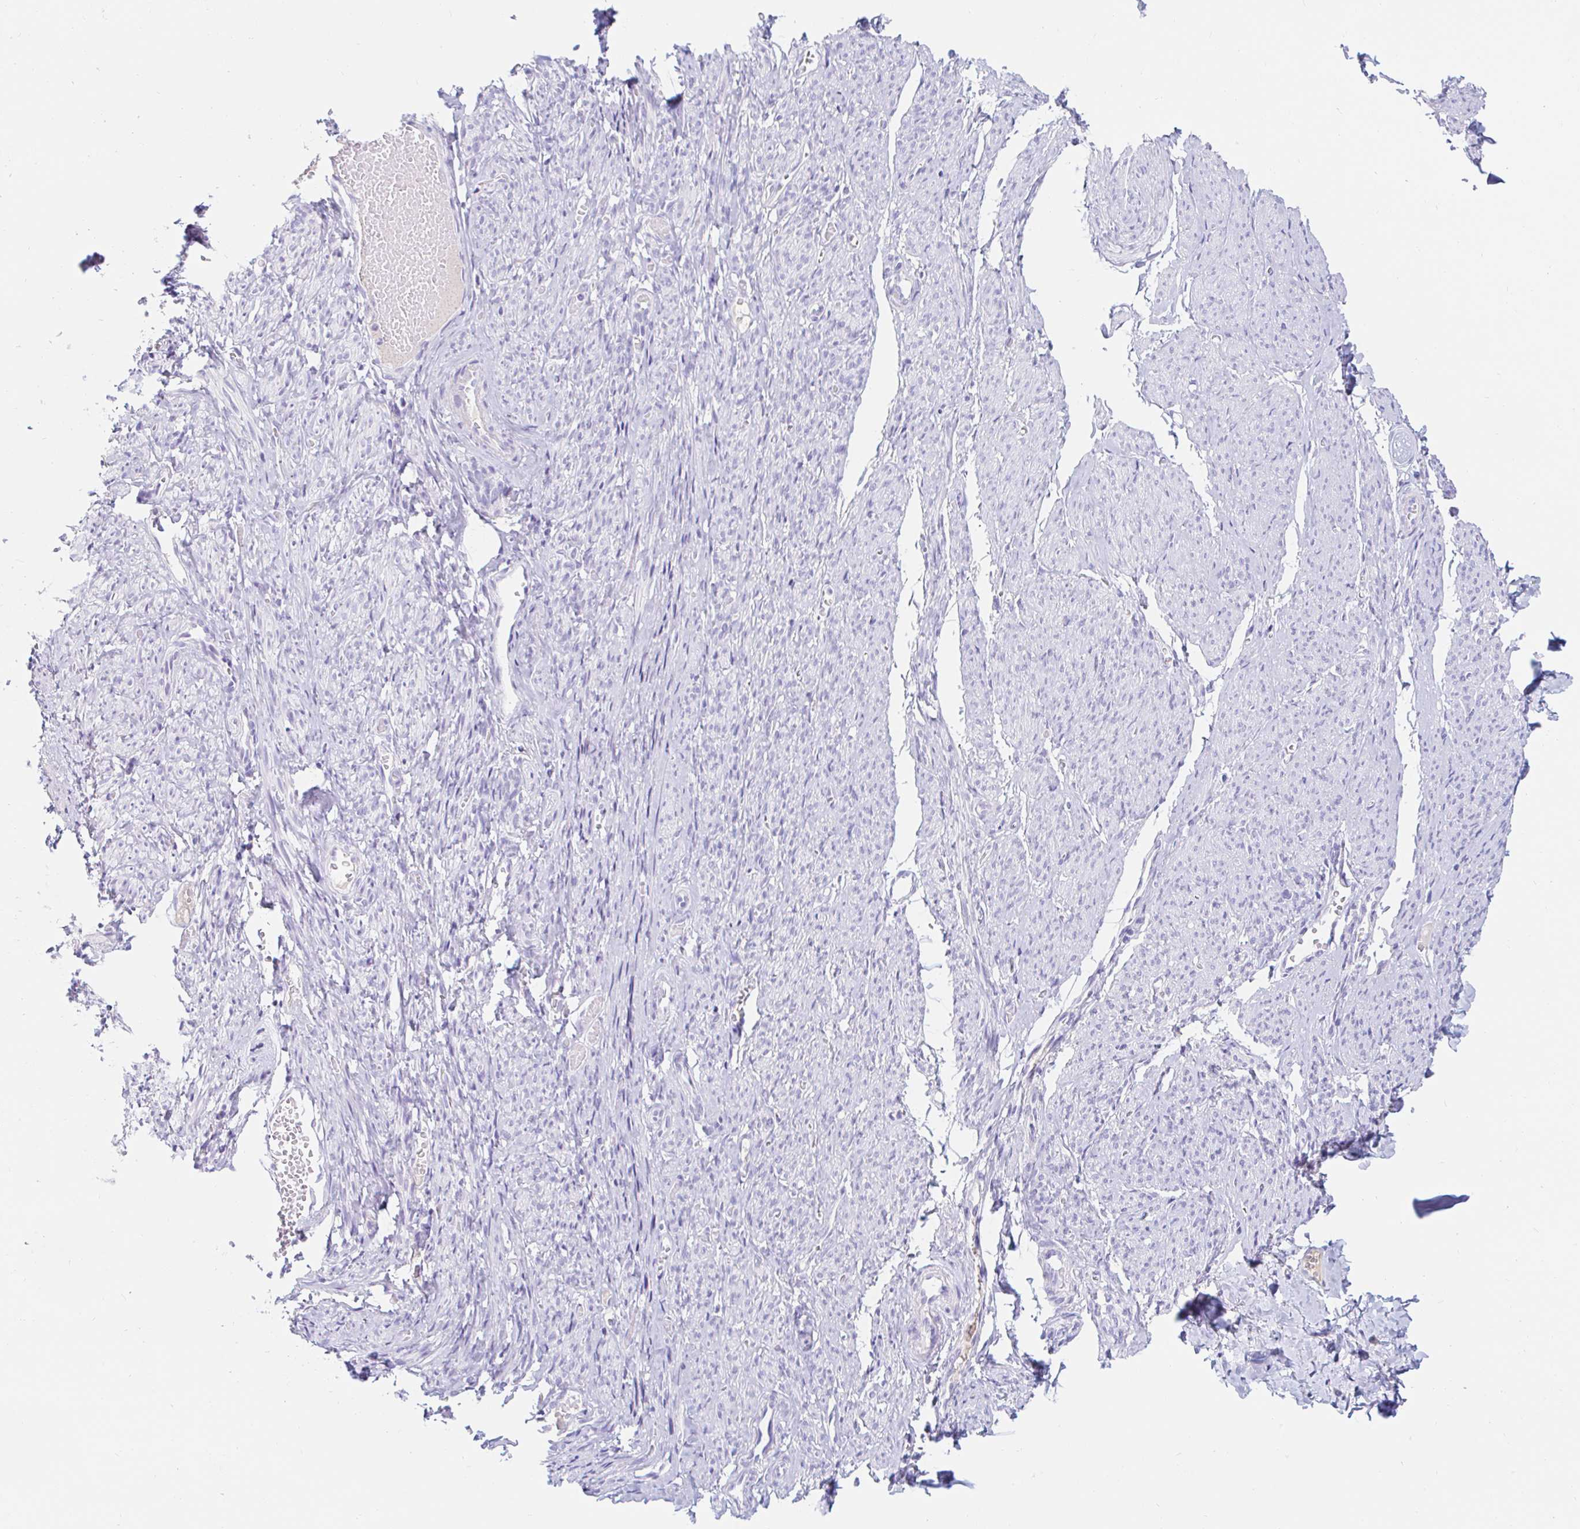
{"staining": {"intensity": "negative", "quantity": "none", "location": "none"}, "tissue": "smooth muscle", "cell_type": "Smooth muscle cells", "image_type": "normal", "snomed": [{"axis": "morphology", "description": "Normal tissue, NOS"}, {"axis": "topography", "description": "Smooth muscle"}], "caption": "Immunohistochemical staining of normal smooth muscle displays no significant positivity in smooth muscle cells. The staining is performed using DAB (3,3'-diaminobenzidine) brown chromogen with nuclei counter-stained in using hematoxylin.", "gene": "TEX44", "patient": {"sex": "female", "age": 65}}